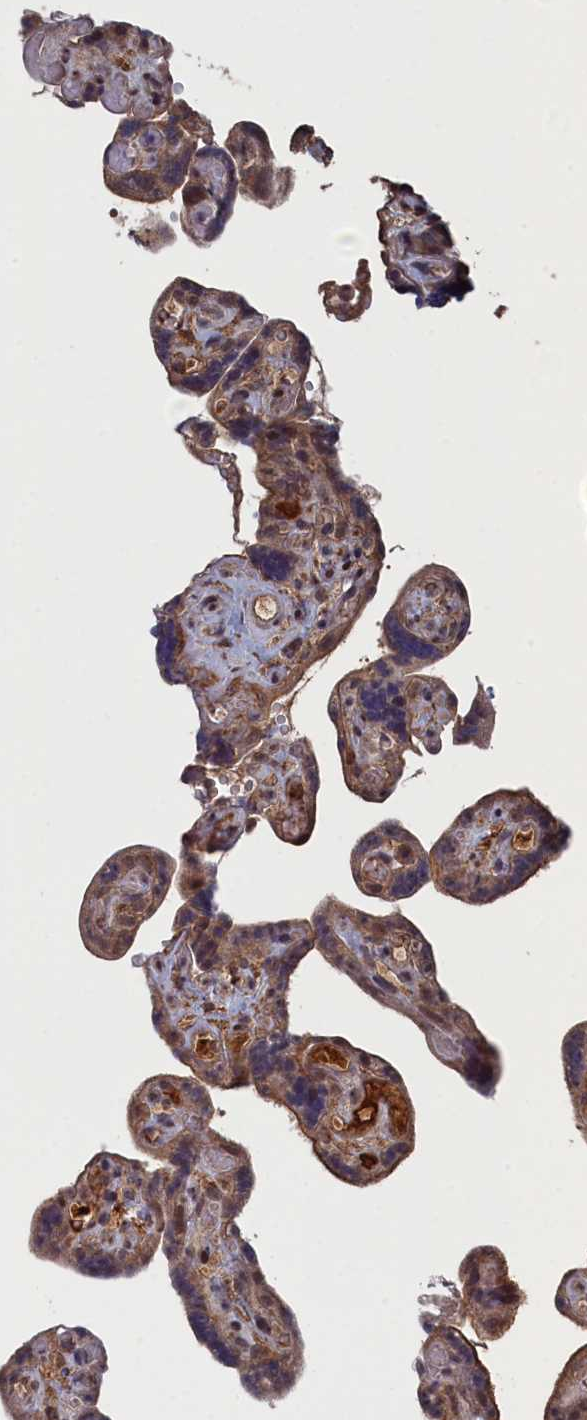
{"staining": {"intensity": "moderate", "quantity": ">75%", "location": "cytoplasmic/membranous,nuclear"}, "tissue": "placenta", "cell_type": "Decidual cells", "image_type": "normal", "snomed": [{"axis": "morphology", "description": "Normal tissue, NOS"}, {"axis": "topography", "description": "Placenta"}], "caption": "Immunohistochemistry (DAB (3,3'-diaminobenzidine)) staining of normal placenta shows moderate cytoplasmic/membranous,nuclear protein positivity in approximately >75% of decidual cells. (DAB (3,3'-diaminobenzidine) IHC, brown staining for protein, blue staining for nuclei).", "gene": "CEACAM21", "patient": {"sex": "female", "age": 30}}